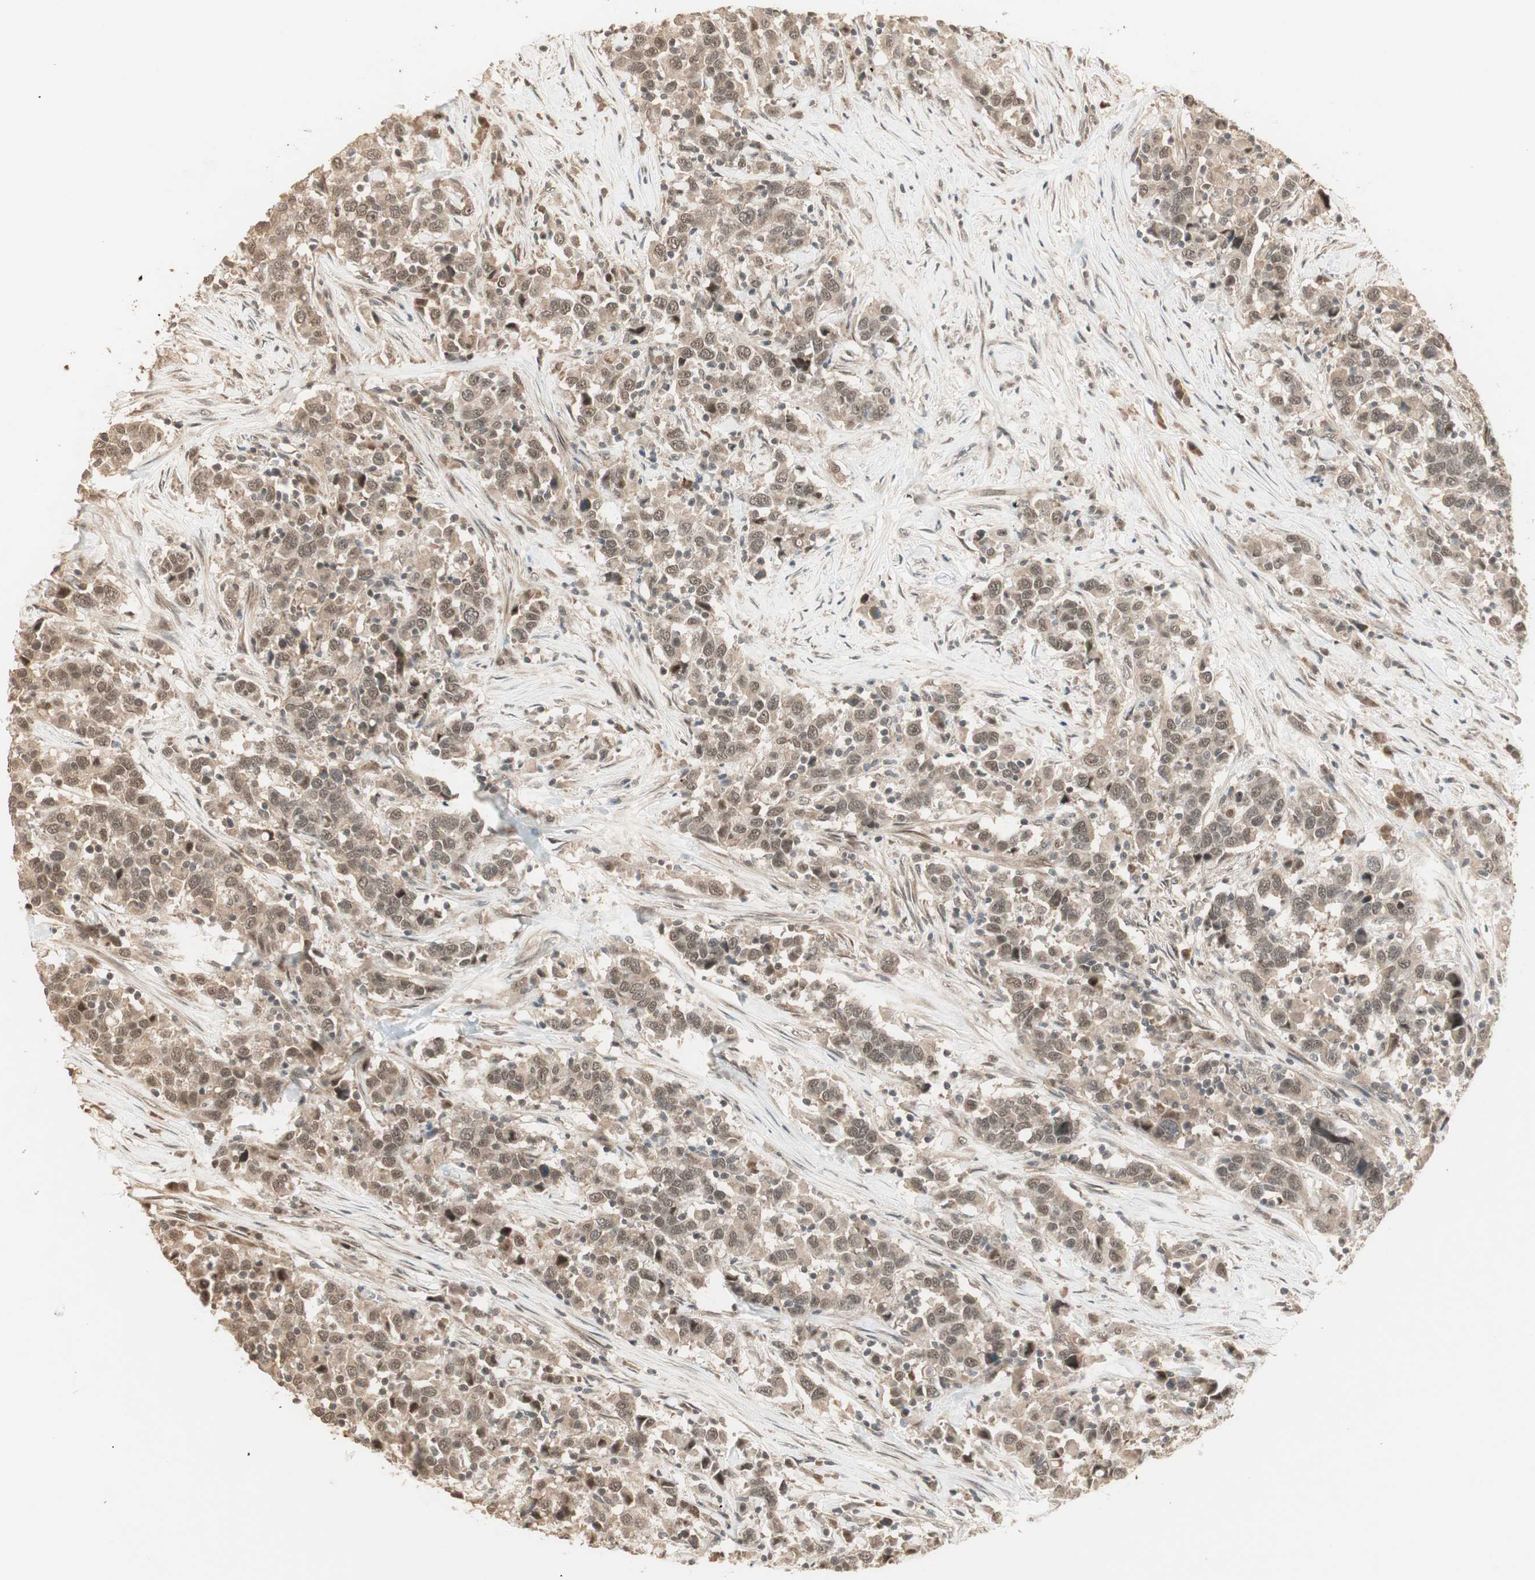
{"staining": {"intensity": "weak", "quantity": ">75%", "location": "cytoplasmic/membranous,nuclear"}, "tissue": "urothelial cancer", "cell_type": "Tumor cells", "image_type": "cancer", "snomed": [{"axis": "morphology", "description": "Urothelial carcinoma, High grade"}, {"axis": "topography", "description": "Urinary bladder"}], "caption": "DAB immunohistochemical staining of urothelial carcinoma (high-grade) exhibits weak cytoplasmic/membranous and nuclear protein positivity in approximately >75% of tumor cells. (DAB (3,3'-diaminobenzidine) IHC with brightfield microscopy, high magnification).", "gene": "ZSCAN31", "patient": {"sex": "male", "age": 61}}